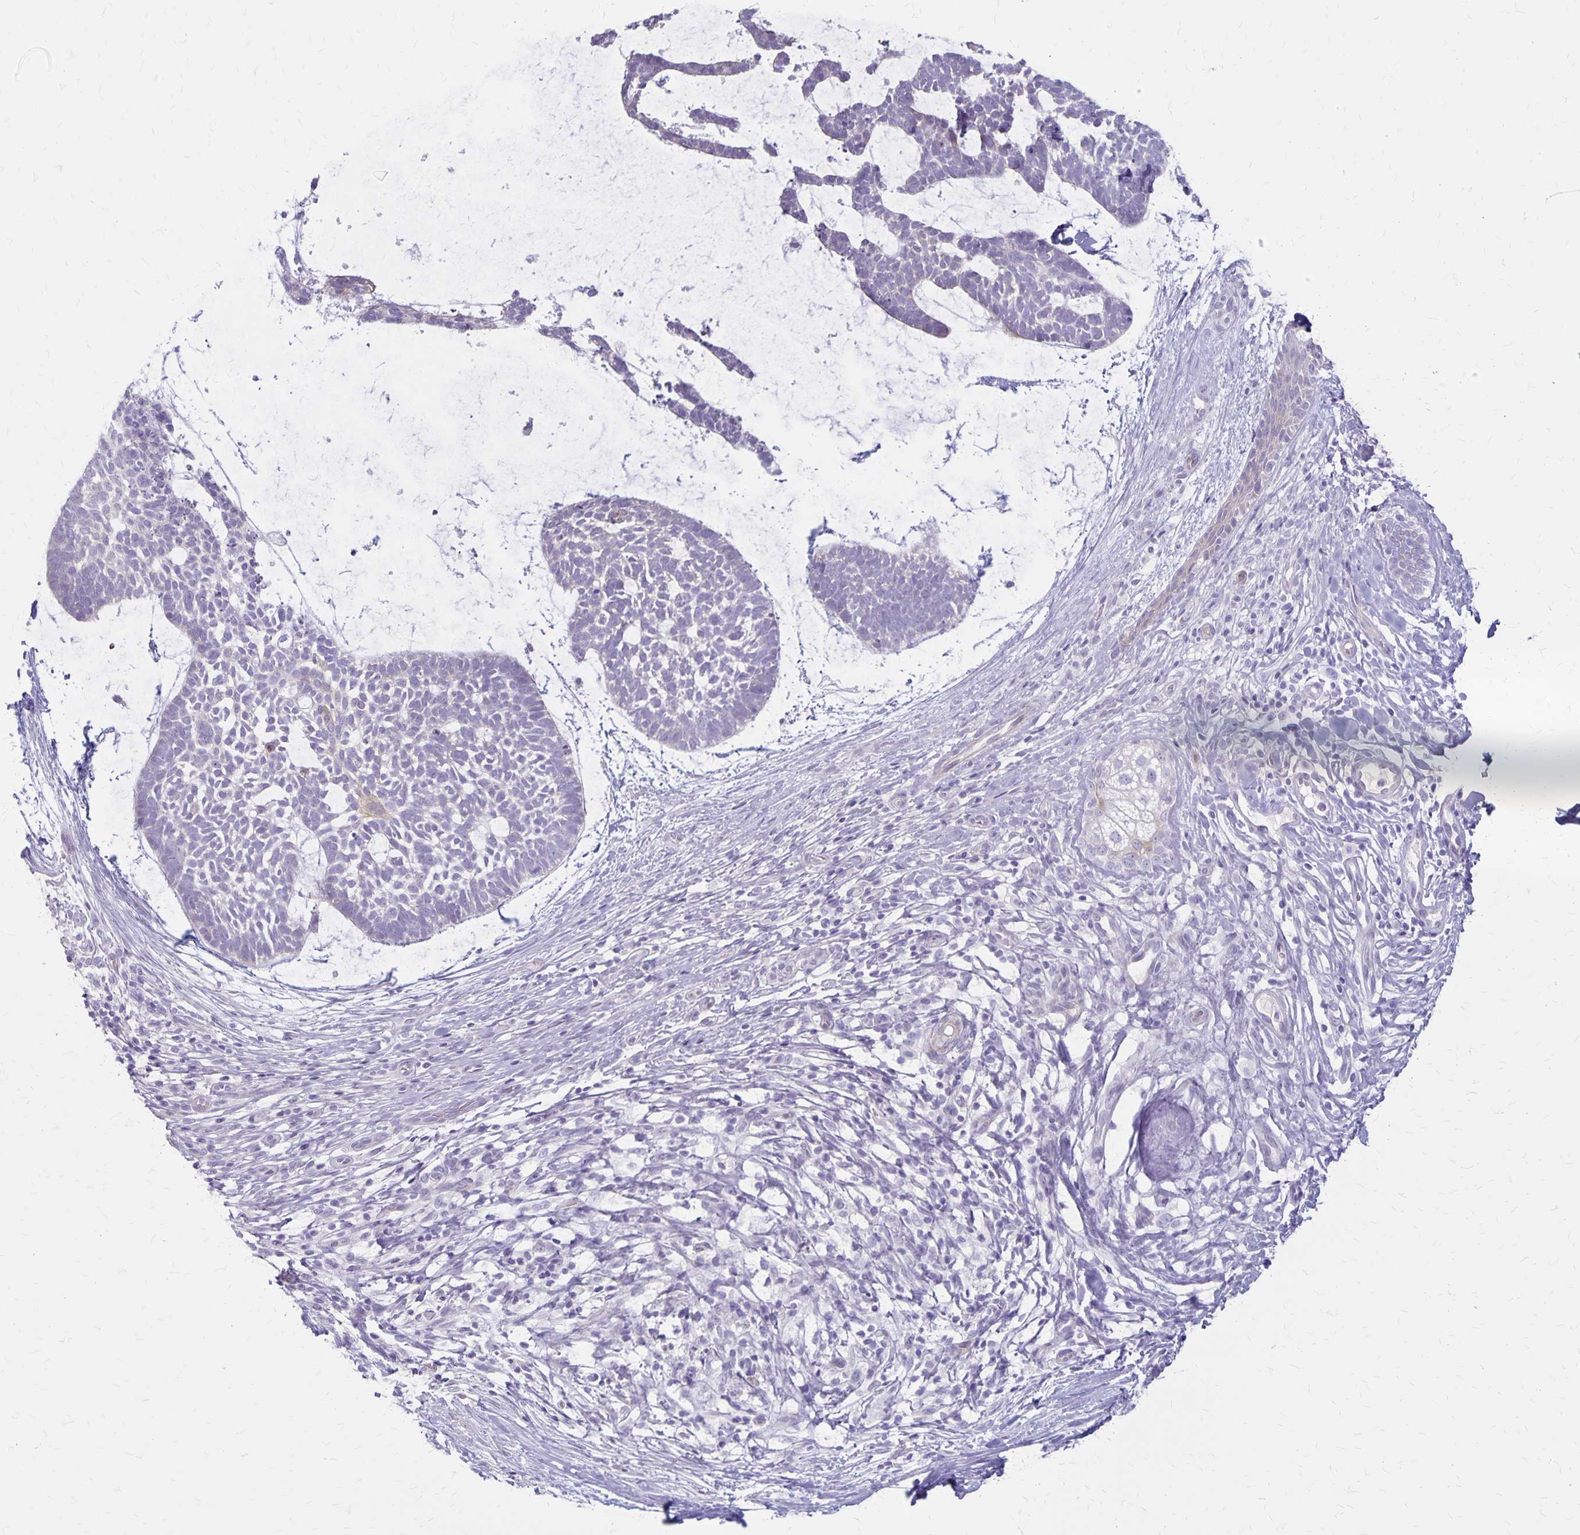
{"staining": {"intensity": "negative", "quantity": "none", "location": "none"}, "tissue": "skin cancer", "cell_type": "Tumor cells", "image_type": "cancer", "snomed": [{"axis": "morphology", "description": "Basal cell carcinoma"}, {"axis": "topography", "description": "Skin"}], "caption": "The image demonstrates no staining of tumor cells in skin cancer.", "gene": "HOMER1", "patient": {"sex": "male", "age": 64}}